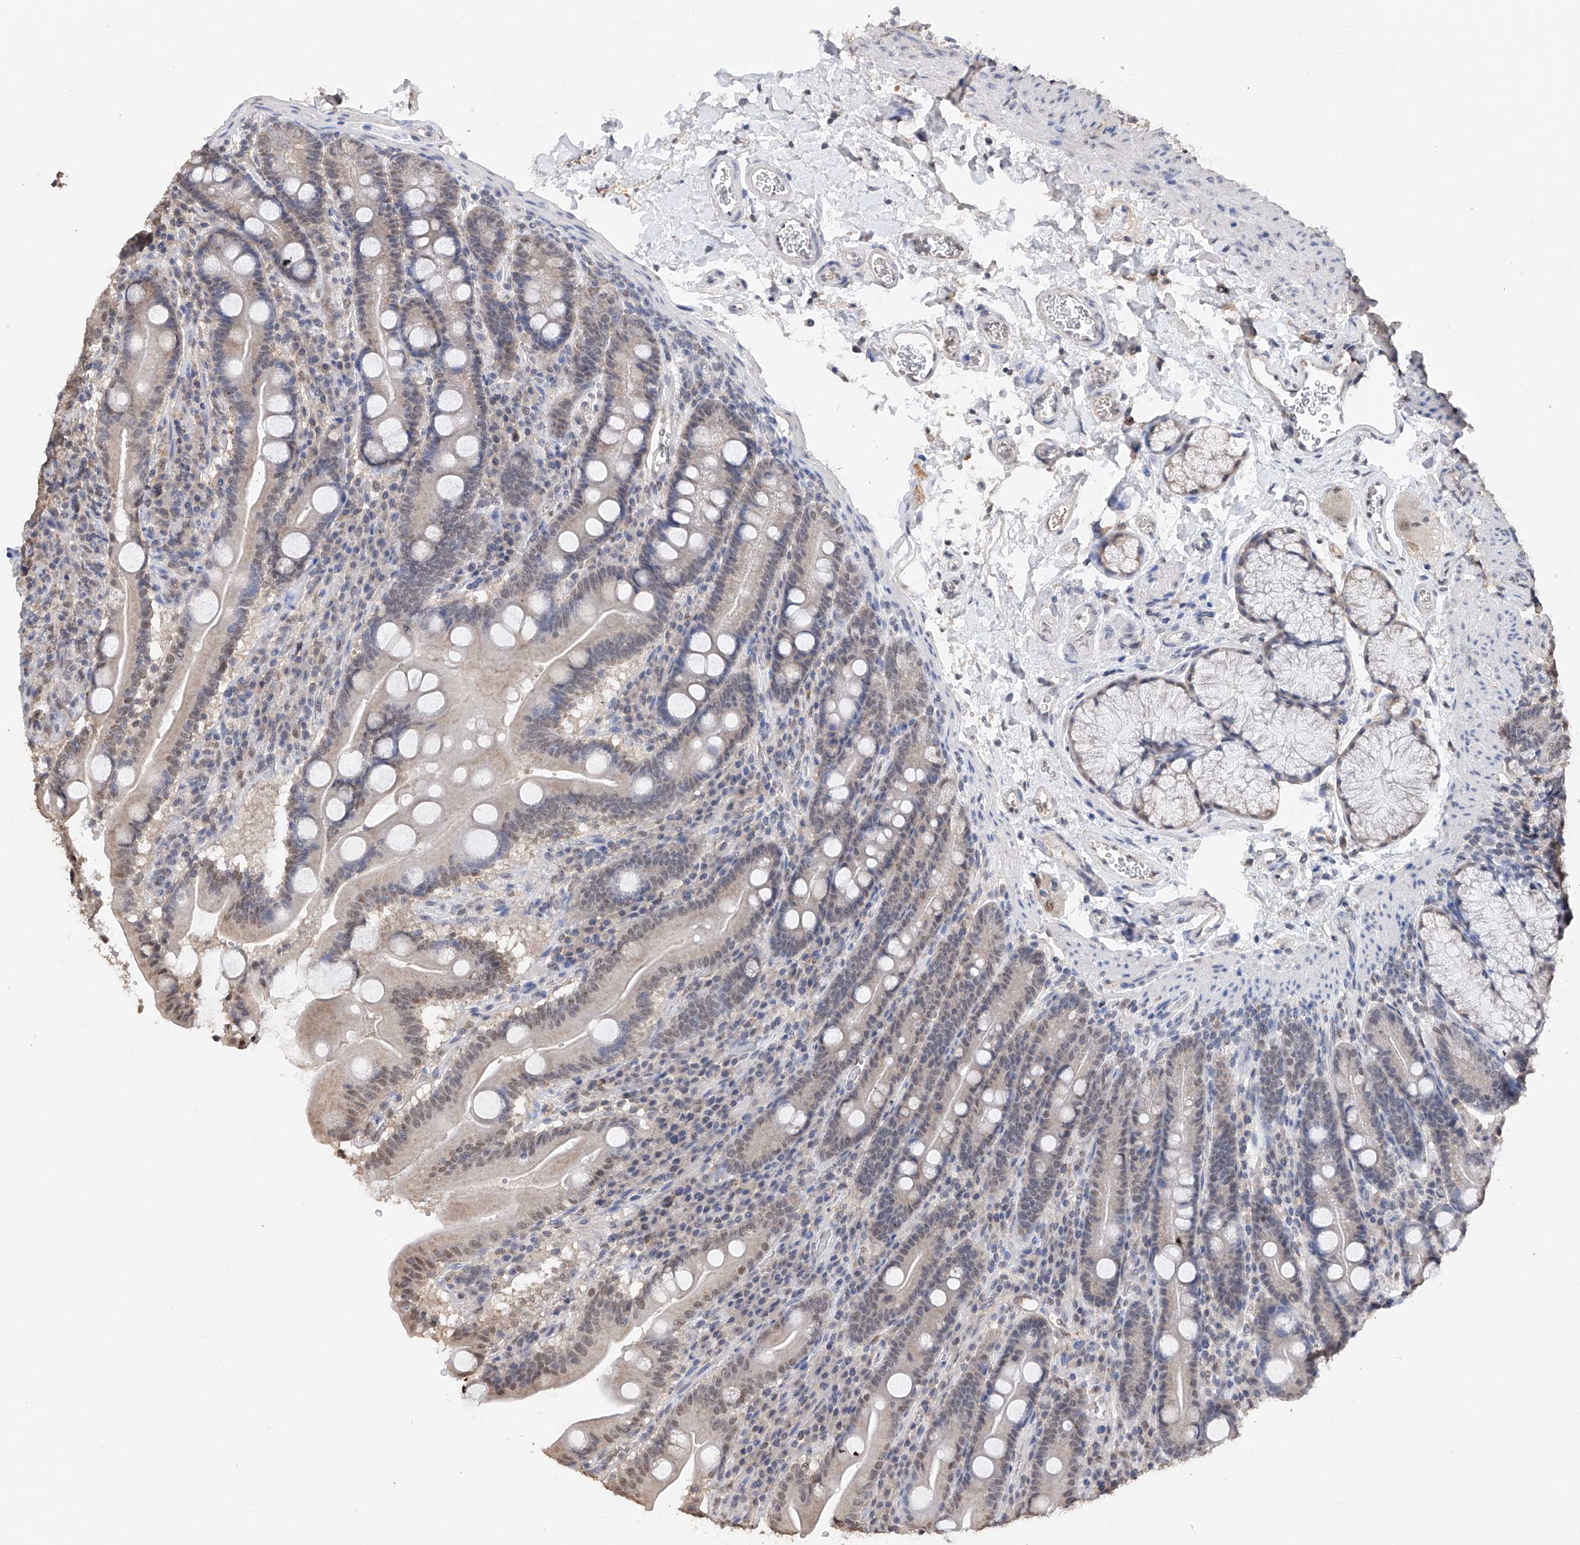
{"staining": {"intensity": "weak", "quantity": "25%-75%", "location": "nuclear"}, "tissue": "duodenum", "cell_type": "Glandular cells", "image_type": "normal", "snomed": [{"axis": "morphology", "description": "Normal tissue, NOS"}, {"axis": "topography", "description": "Duodenum"}], "caption": "About 25%-75% of glandular cells in normal duodenum demonstrate weak nuclear protein staining as visualized by brown immunohistochemical staining.", "gene": "DMAP1", "patient": {"sex": "male", "age": 35}}